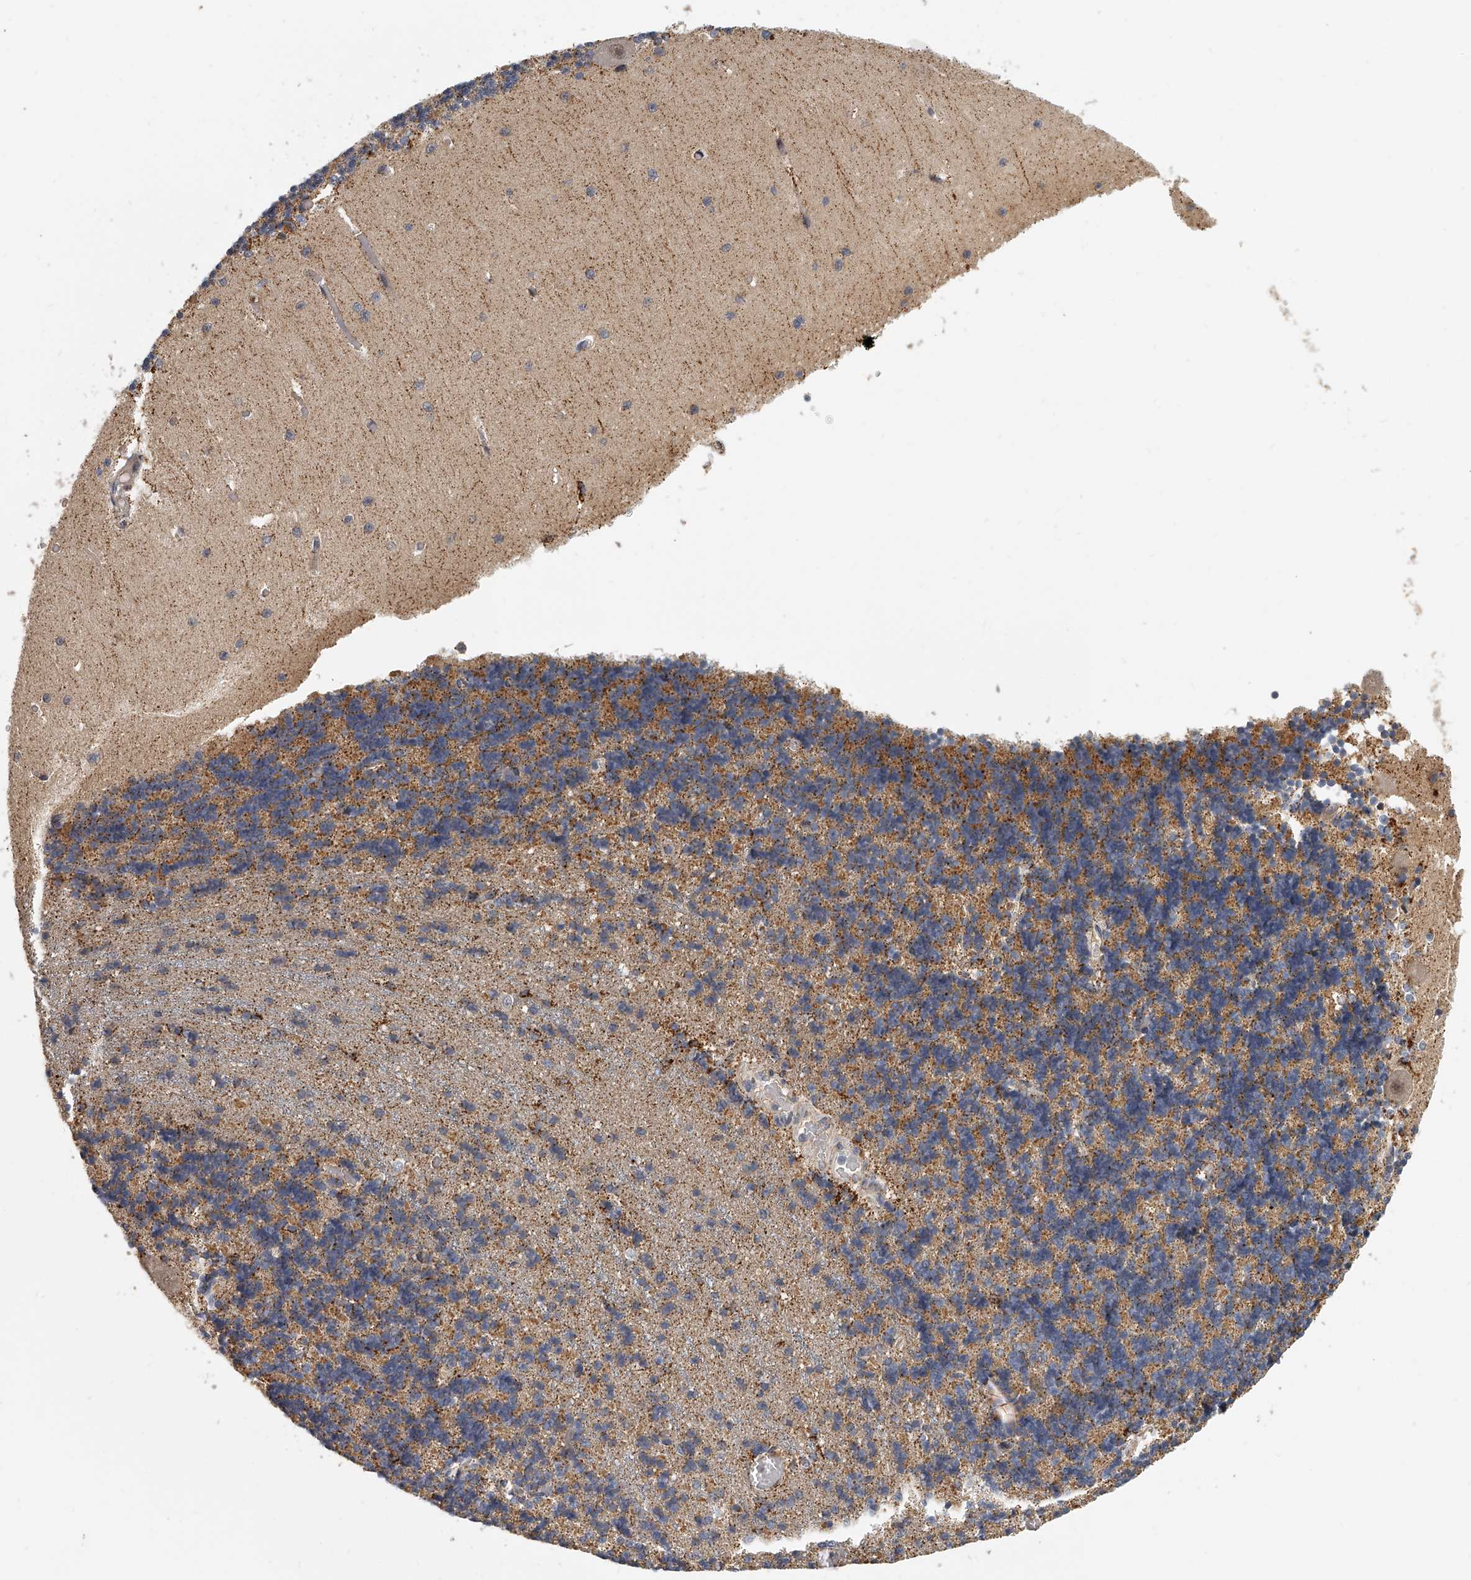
{"staining": {"intensity": "moderate", "quantity": "25%-75%", "location": "cytoplasmic/membranous"}, "tissue": "cerebellum", "cell_type": "Cells in granular layer", "image_type": "normal", "snomed": [{"axis": "morphology", "description": "Normal tissue, NOS"}, {"axis": "topography", "description": "Cerebellum"}], "caption": "Immunohistochemistry (IHC) micrograph of unremarkable cerebellum stained for a protein (brown), which displays medium levels of moderate cytoplasmic/membranous staining in approximately 25%-75% of cells in granular layer.", "gene": "KLHL7", "patient": {"sex": "male", "age": 37}}